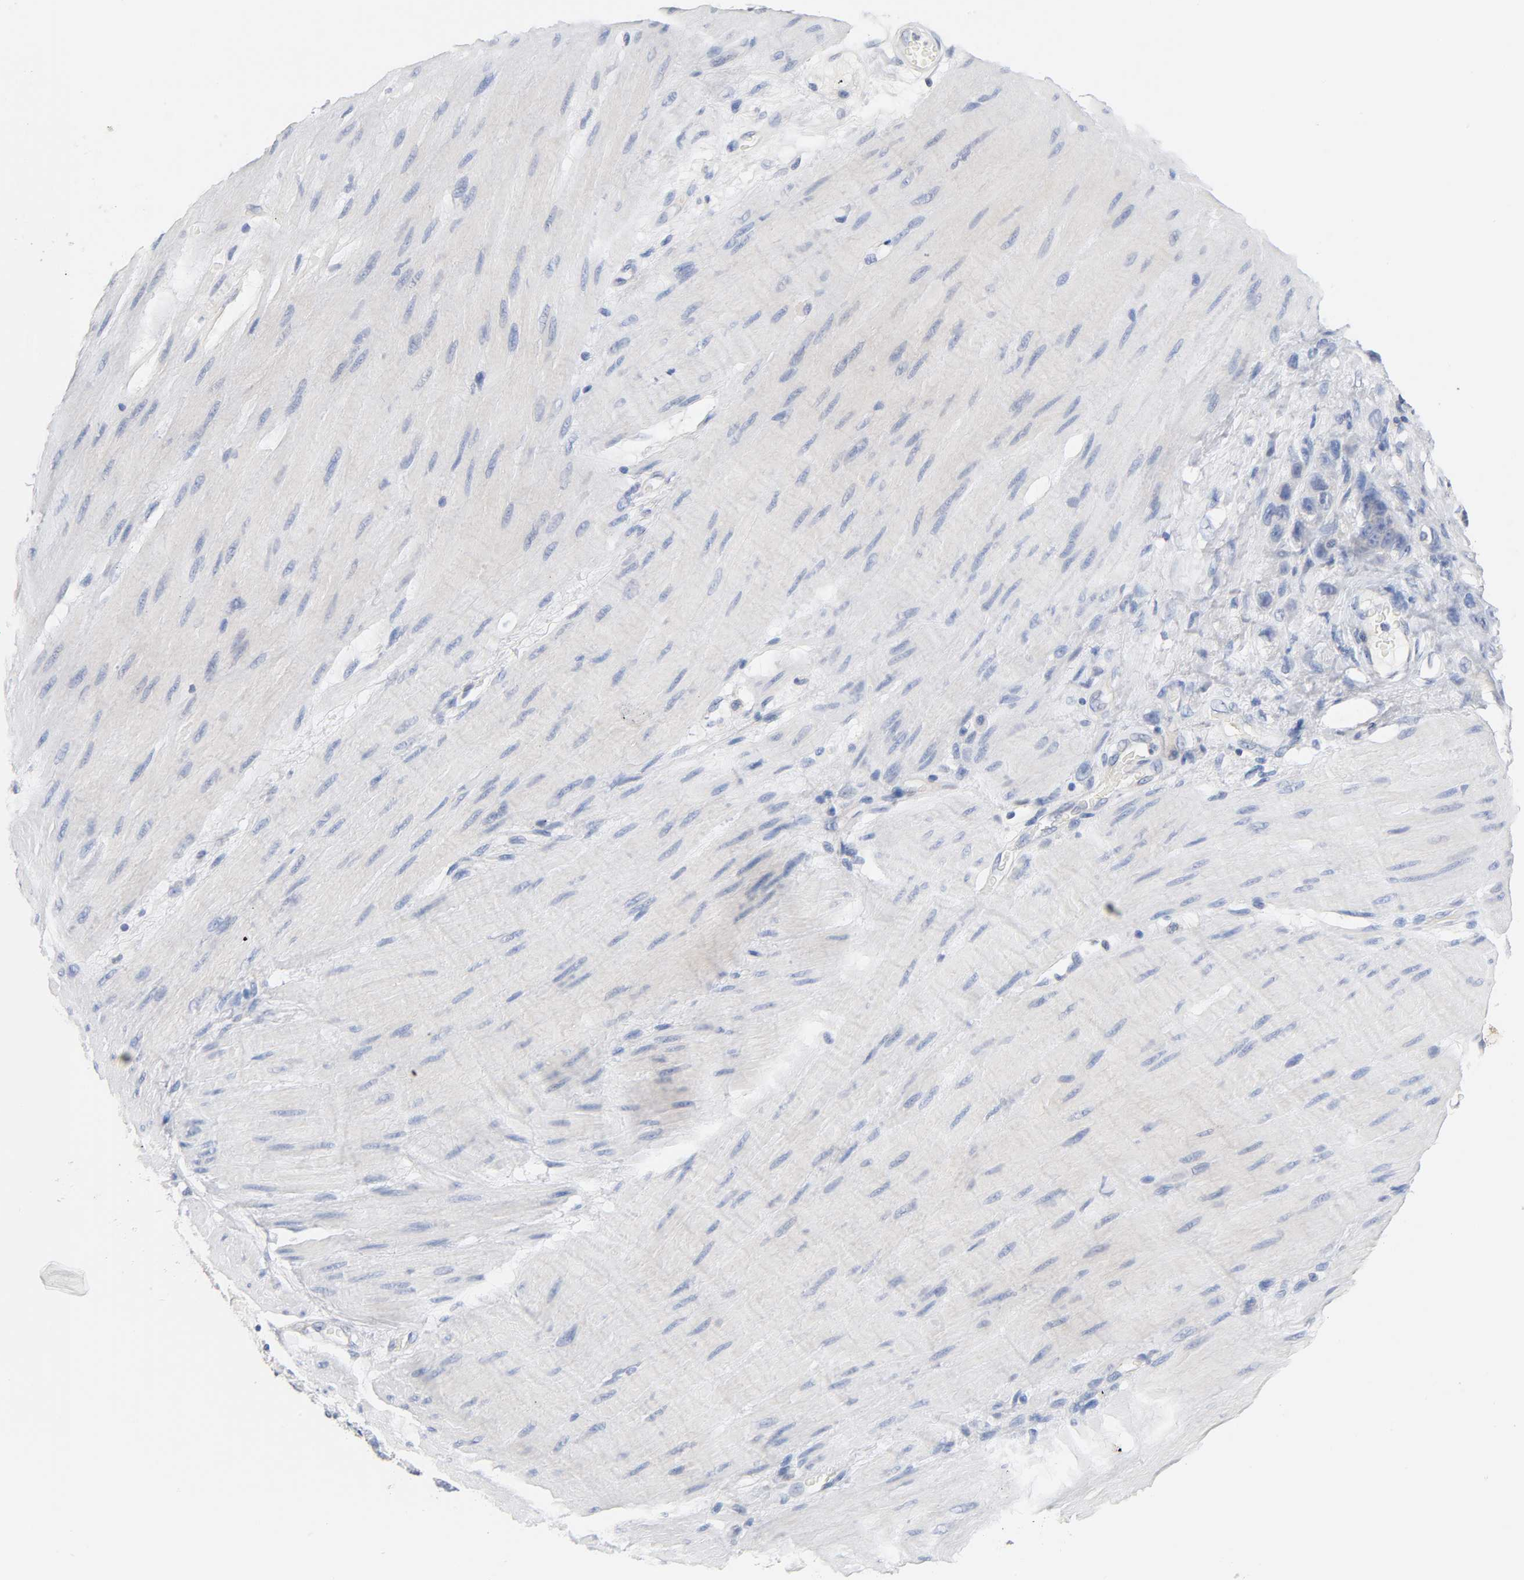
{"staining": {"intensity": "negative", "quantity": "none", "location": "none"}, "tissue": "stomach cancer", "cell_type": "Tumor cells", "image_type": "cancer", "snomed": [{"axis": "morphology", "description": "Adenocarcinoma, NOS"}, {"axis": "topography", "description": "Stomach"}], "caption": "High magnification brightfield microscopy of stomach cancer stained with DAB (brown) and counterstained with hematoxylin (blue): tumor cells show no significant positivity. Brightfield microscopy of IHC stained with DAB (brown) and hematoxylin (blue), captured at high magnification.", "gene": "MALT1", "patient": {"sex": "male", "age": 82}}